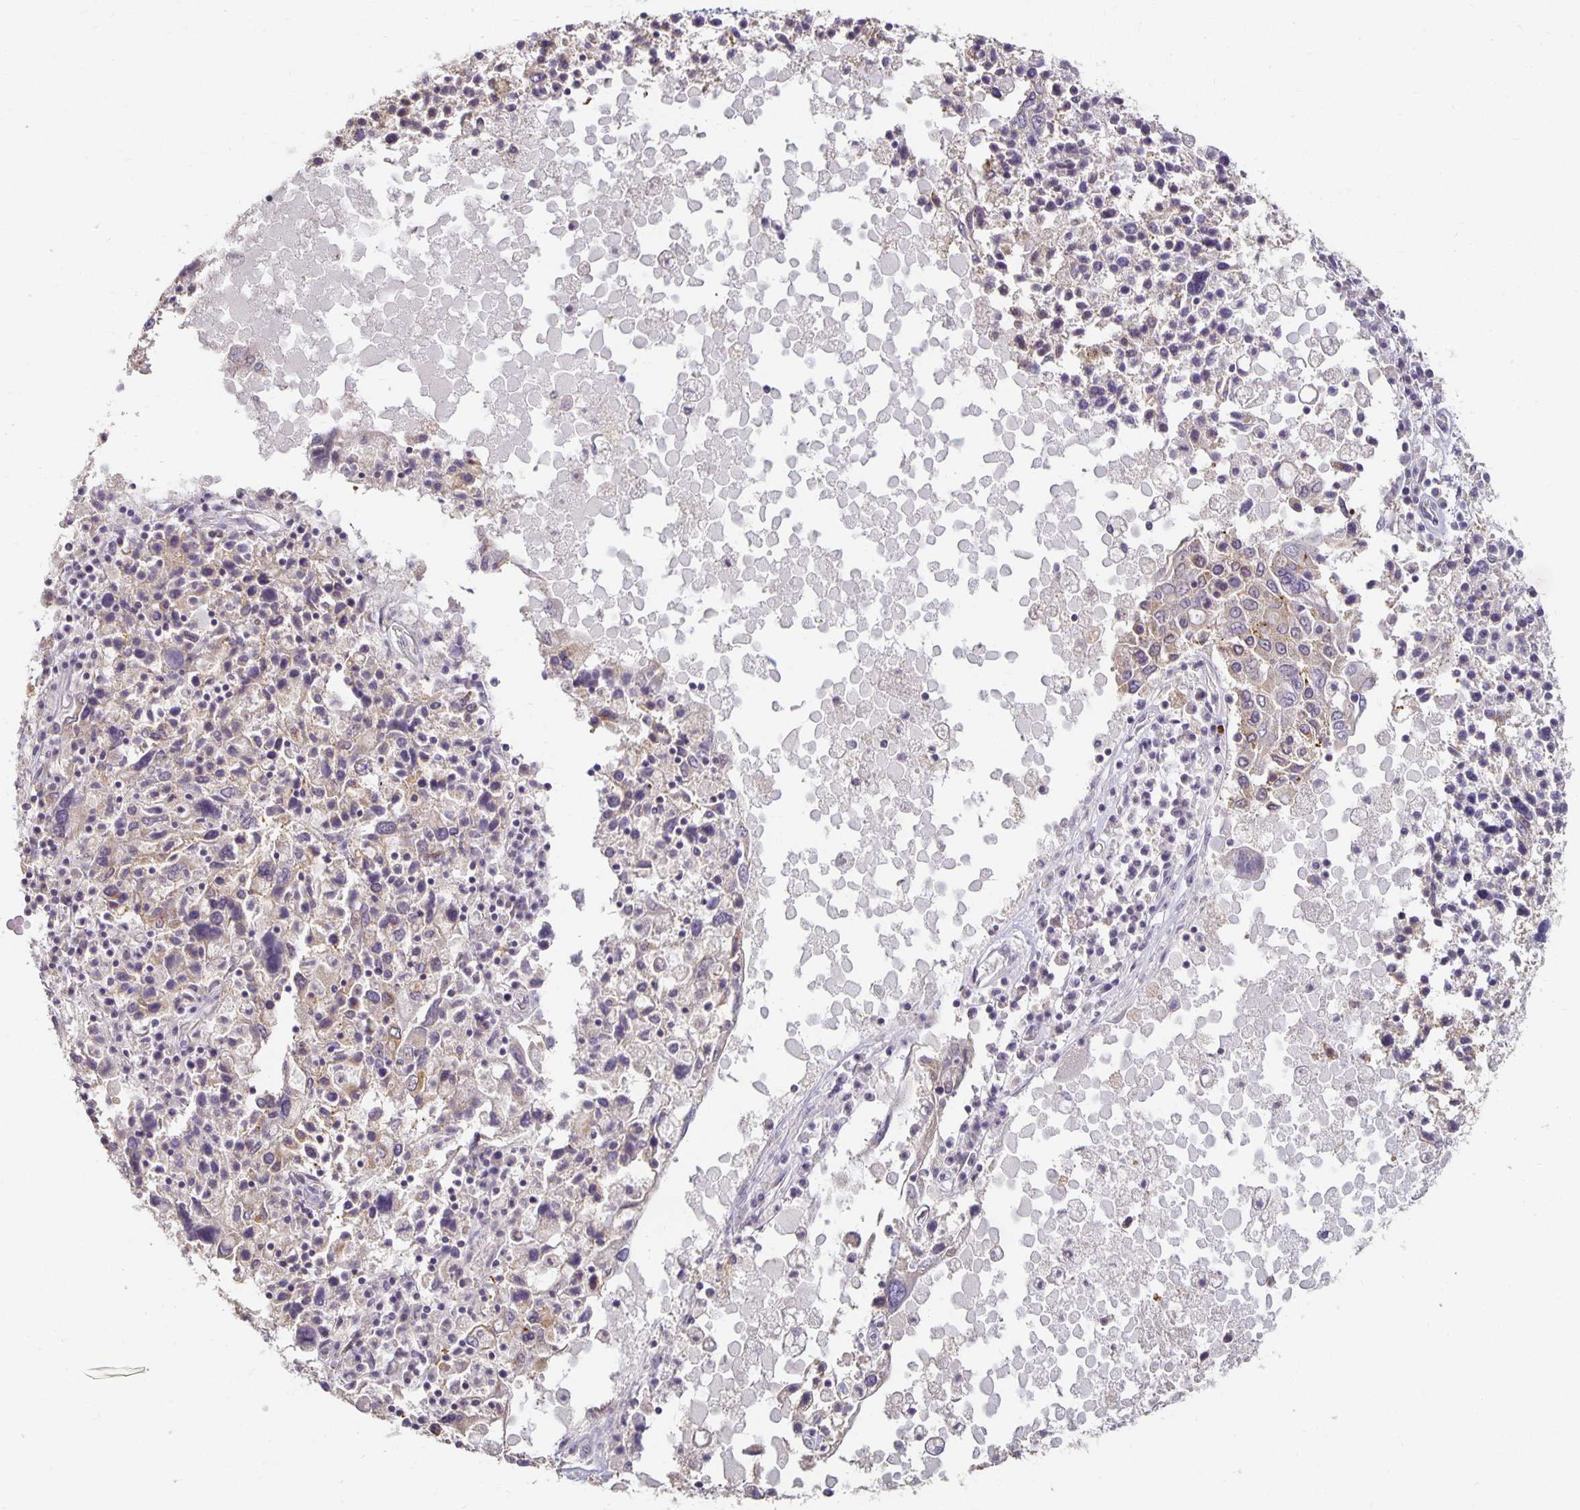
{"staining": {"intensity": "weak", "quantity": "<25%", "location": "cytoplasmic/membranous"}, "tissue": "ovarian cancer", "cell_type": "Tumor cells", "image_type": "cancer", "snomed": [{"axis": "morphology", "description": "Carcinoma, endometroid"}, {"axis": "topography", "description": "Ovary"}], "caption": "Immunohistochemistry of human ovarian endometroid carcinoma shows no positivity in tumor cells. (DAB (3,3'-diaminobenzidine) immunohistochemistry, high magnification).", "gene": "CST6", "patient": {"sex": "female", "age": 62}}